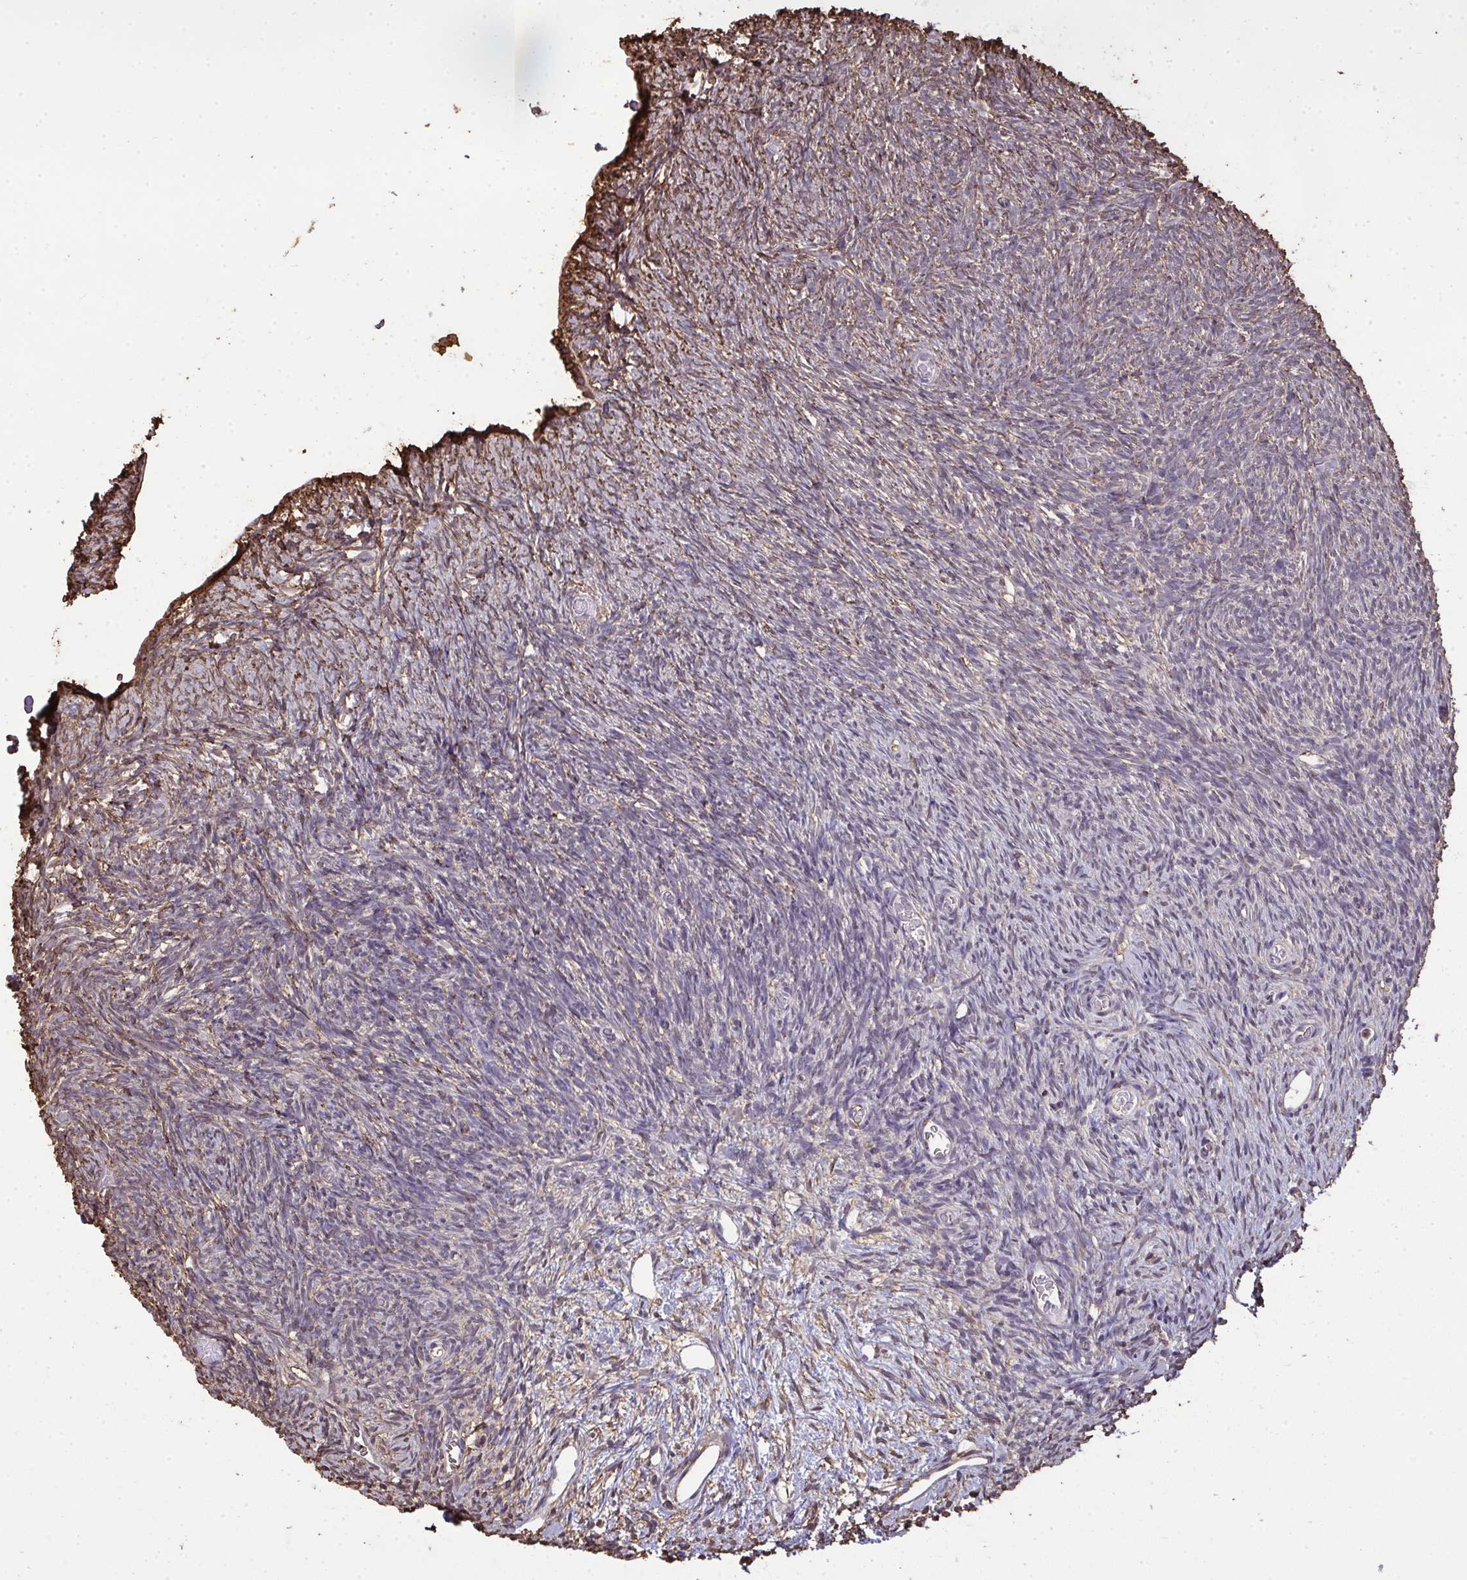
{"staining": {"intensity": "moderate", "quantity": "<25%", "location": "cytoplasmic/membranous"}, "tissue": "ovary", "cell_type": "Ovarian stroma cells", "image_type": "normal", "snomed": [{"axis": "morphology", "description": "Normal tissue, NOS"}, {"axis": "topography", "description": "Ovary"}], "caption": "An image of ovary stained for a protein demonstrates moderate cytoplasmic/membranous brown staining in ovarian stroma cells.", "gene": "ANXA5", "patient": {"sex": "female", "age": 39}}